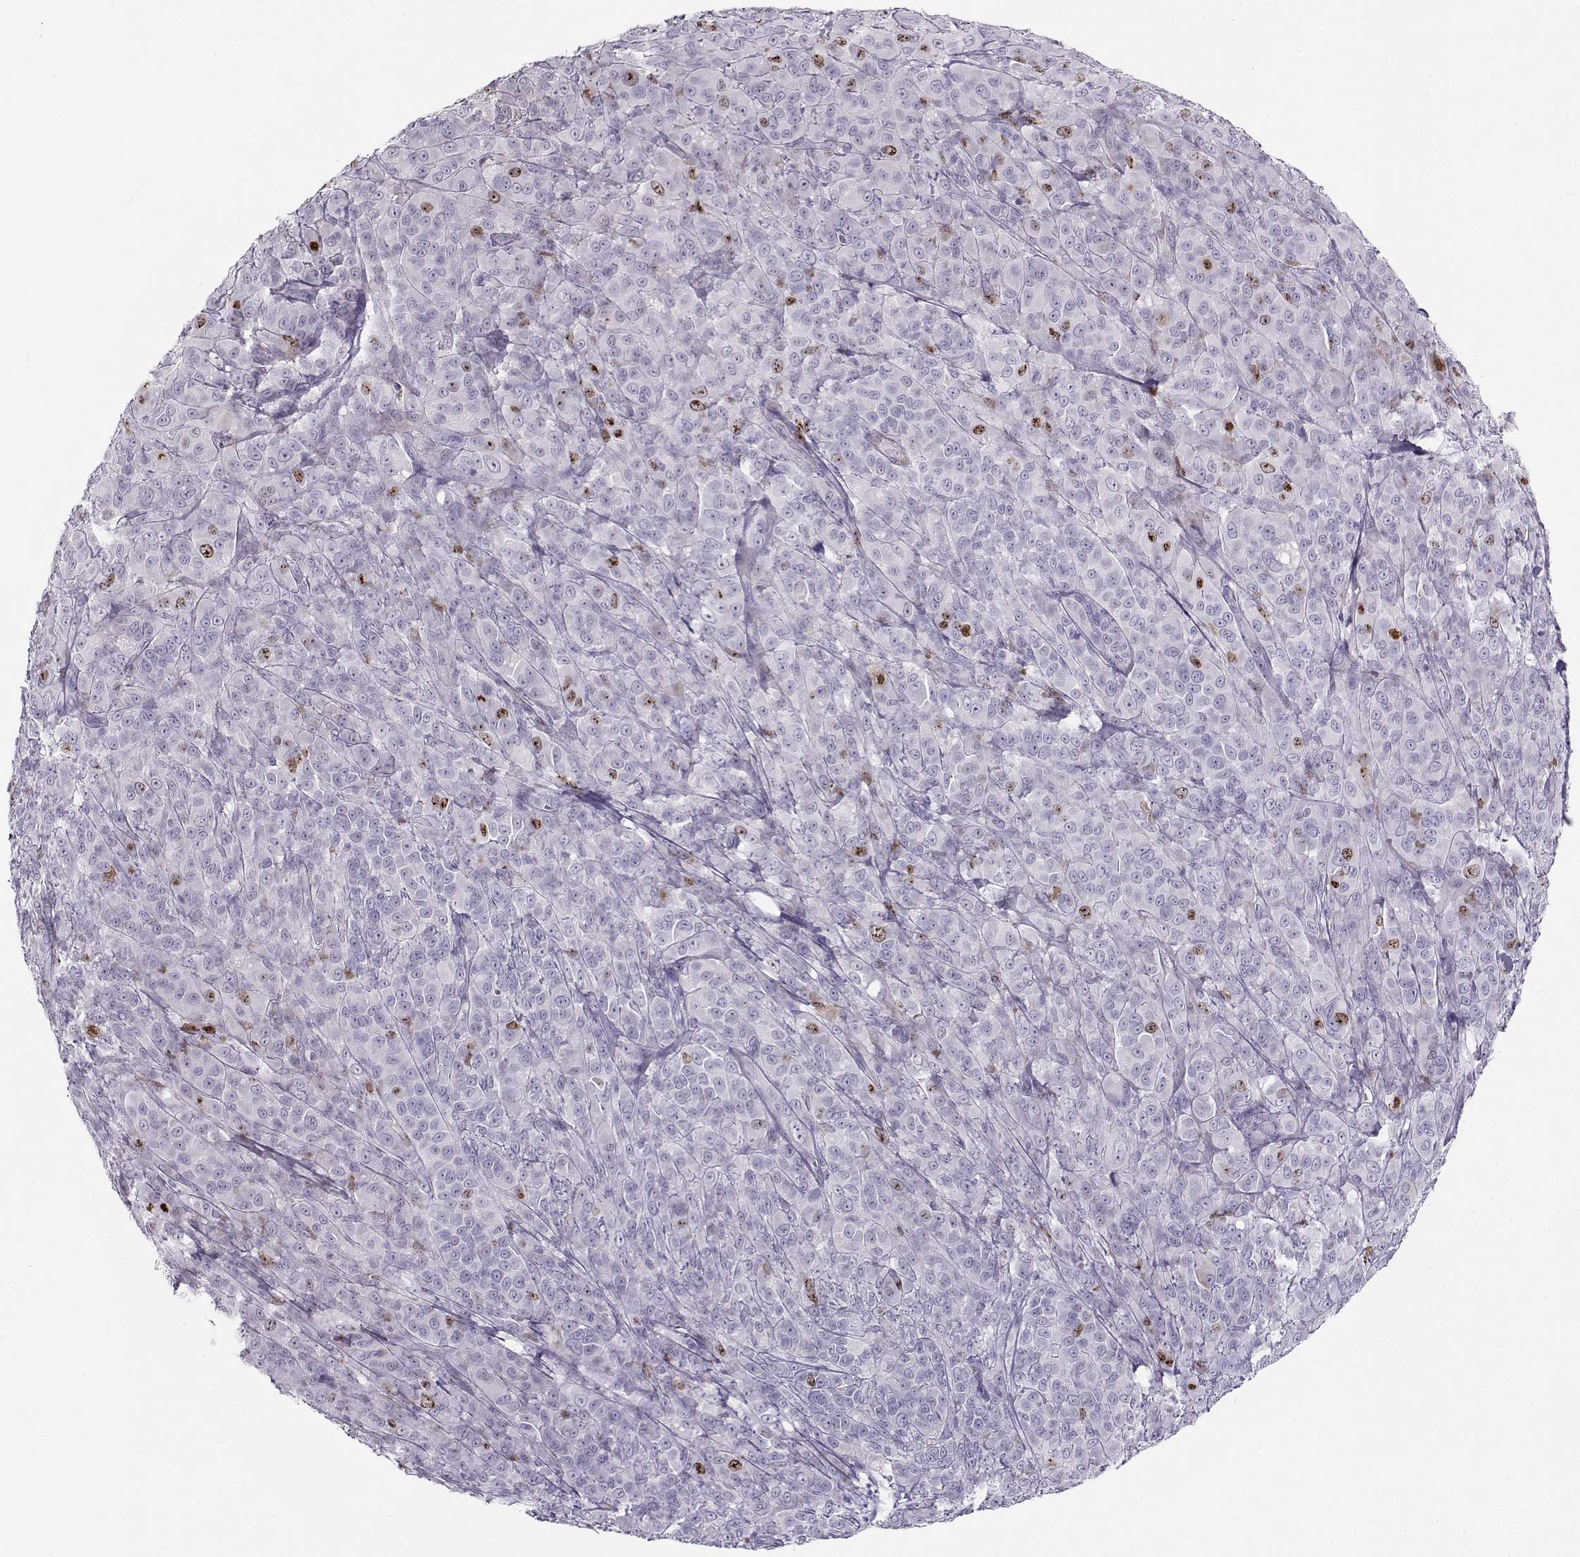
{"staining": {"intensity": "moderate", "quantity": "<25%", "location": "nuclear"}, "tissue": "melanoma", "cell_type": "Tumor cells", "image_type": "cancer", "snomed": [{"axis": "morphology", "description": "Malignant melanoma, NOS"}, {"axis": "topography", "description": "Skin"}], "caption": "DAB immunohistochemical staining of human melanoma exhibits moderate nuclear protein staining in approximately <25% of tumor cells.", "gene": "NPW", "patient": {"sex": "female", "age": 87}}